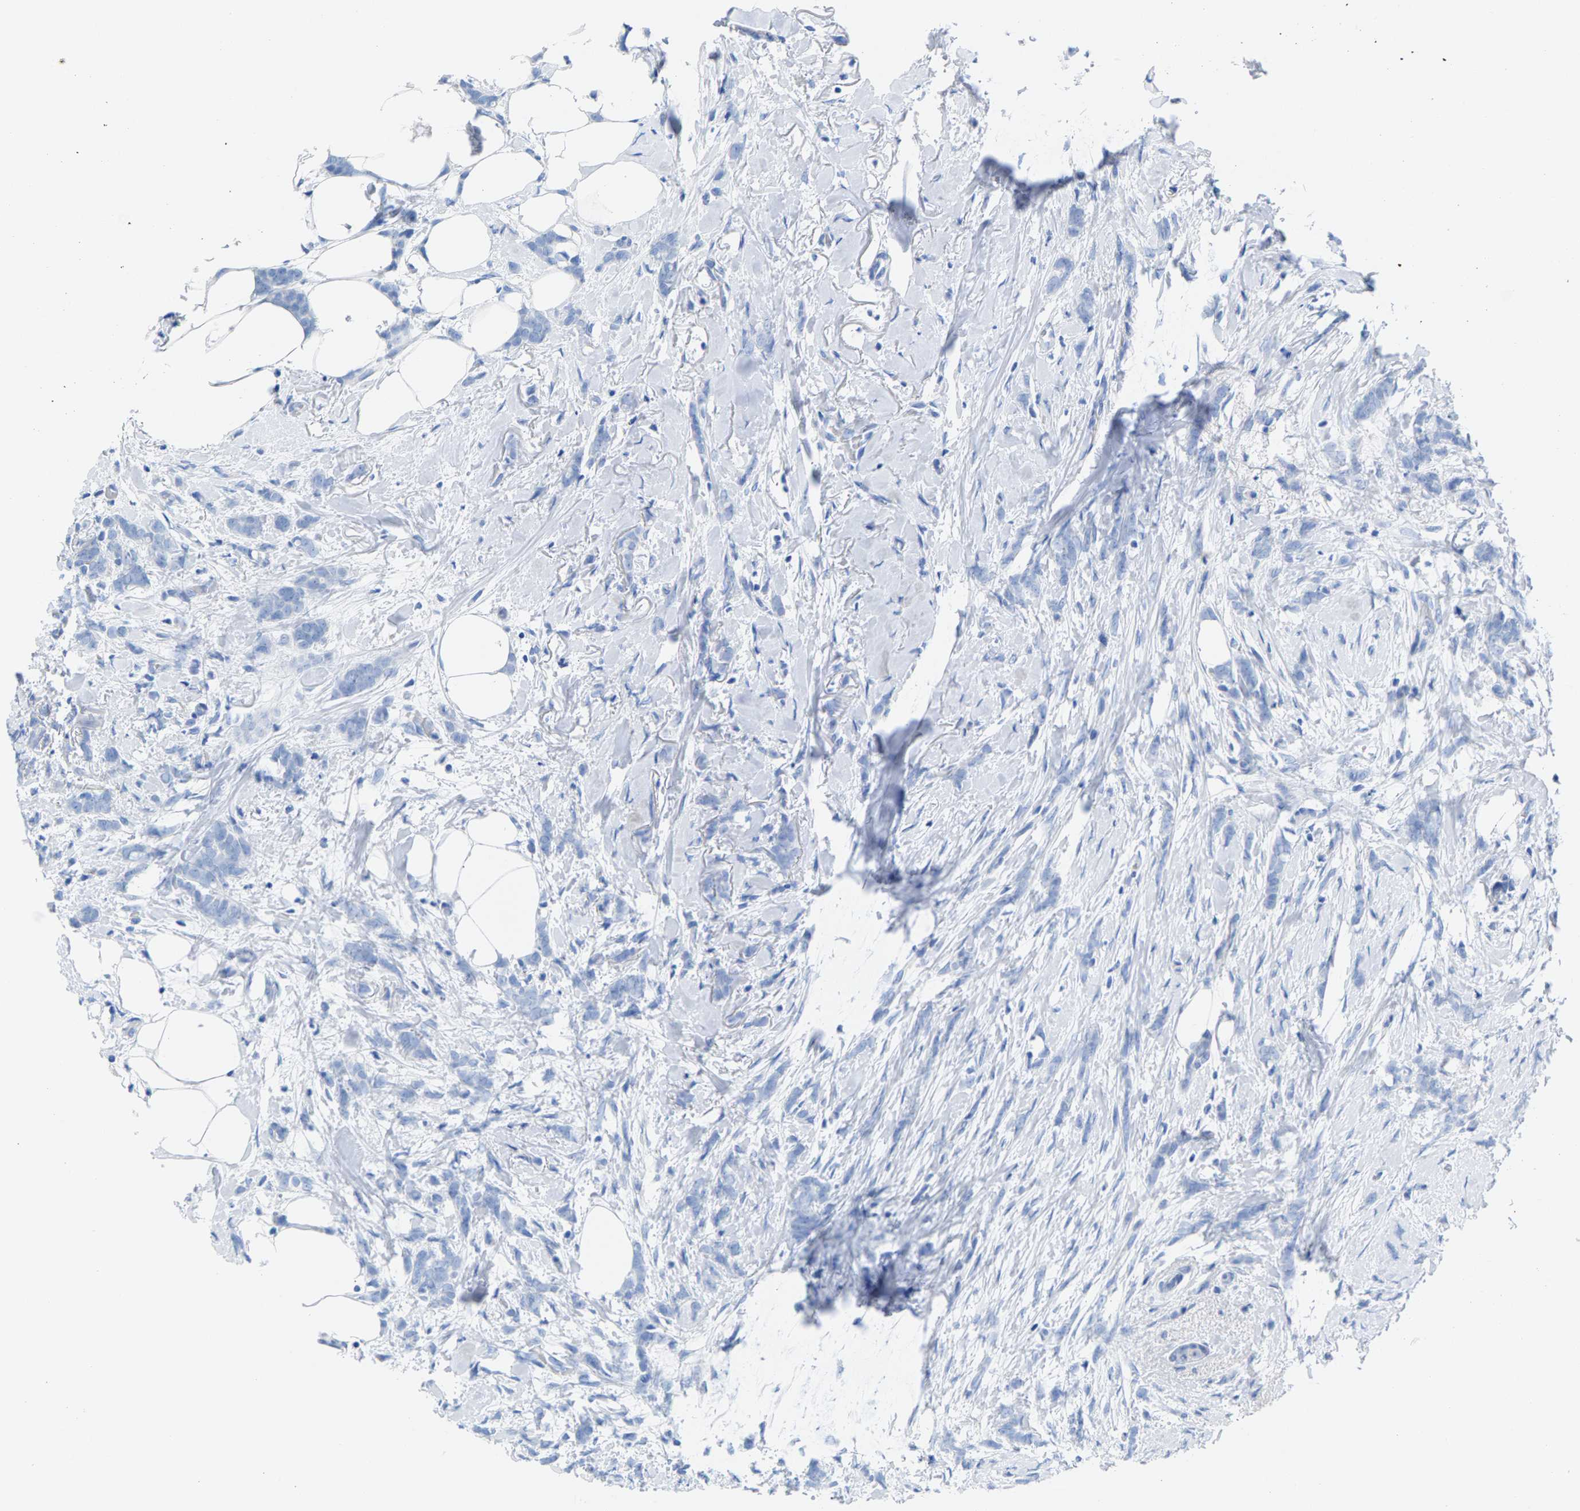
{"staining": {"intensity": "negative", "quantity": "none", "location": "none"}, "tissue": "breast cancer", "cell_type": "Tumor cells", "image_type": "cancer", "snomed": [{"axis": "morphology", "description": "Lobular carcinoma, in situ"}, {"axis": "morphology", "description": "Lobular carcinoma"}, {"axis": "topography", "description": "Breast"}], "caption": "Immunohistochemical staining of human lobular carcinoma in situ (breast) displays no significant expression in tumor cells. The staining was performed using DAB to visualize the protein expression in brown, while the nuclei were stained in blue with hematoxylin (Magnification: 20x).", "gene": "CPA1", "patient": {"sex": "female", "age": 41}}